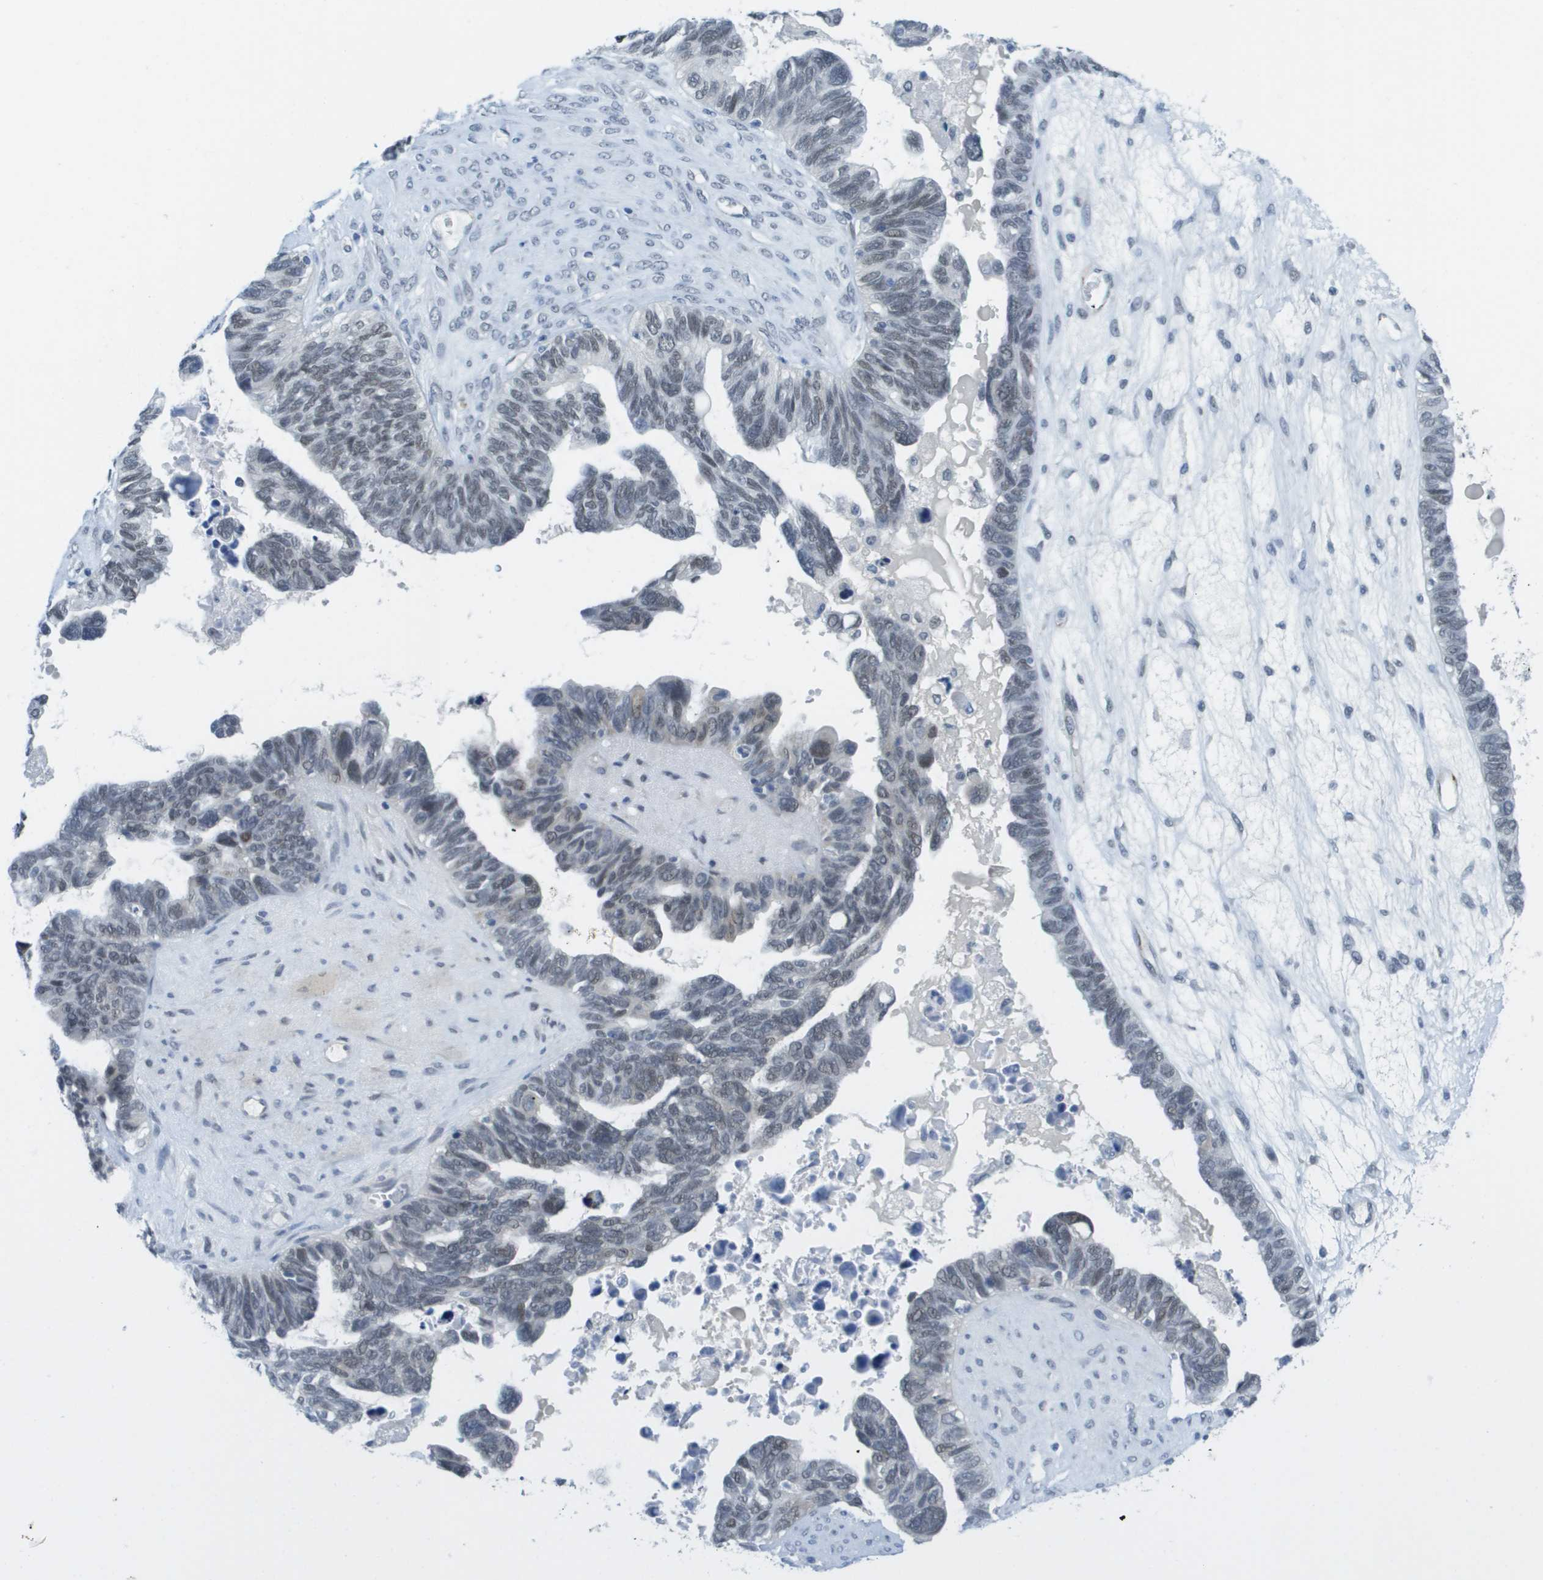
{"staining": {"intensity": "weak", "quantity": "<25%", "location": "nuclear"}, "tissue": "ovarian cancer", "cell_type": "Tumor cells", "image_type": "cancer", "snomed": [{"axis": "morphology", "description": "Cystadenocarcinoma, serous, NOS"}, {"axis": "topography", "description": "Ovary"}], "caption": "Ovarian serous cystadenocarcinoma was stained to show a protein in brown. There is no significant expression in tumor cells. Nuclei are stained in blue.", "gene": "ARID1B", "patient": {"sex": "female", "age": 79}}